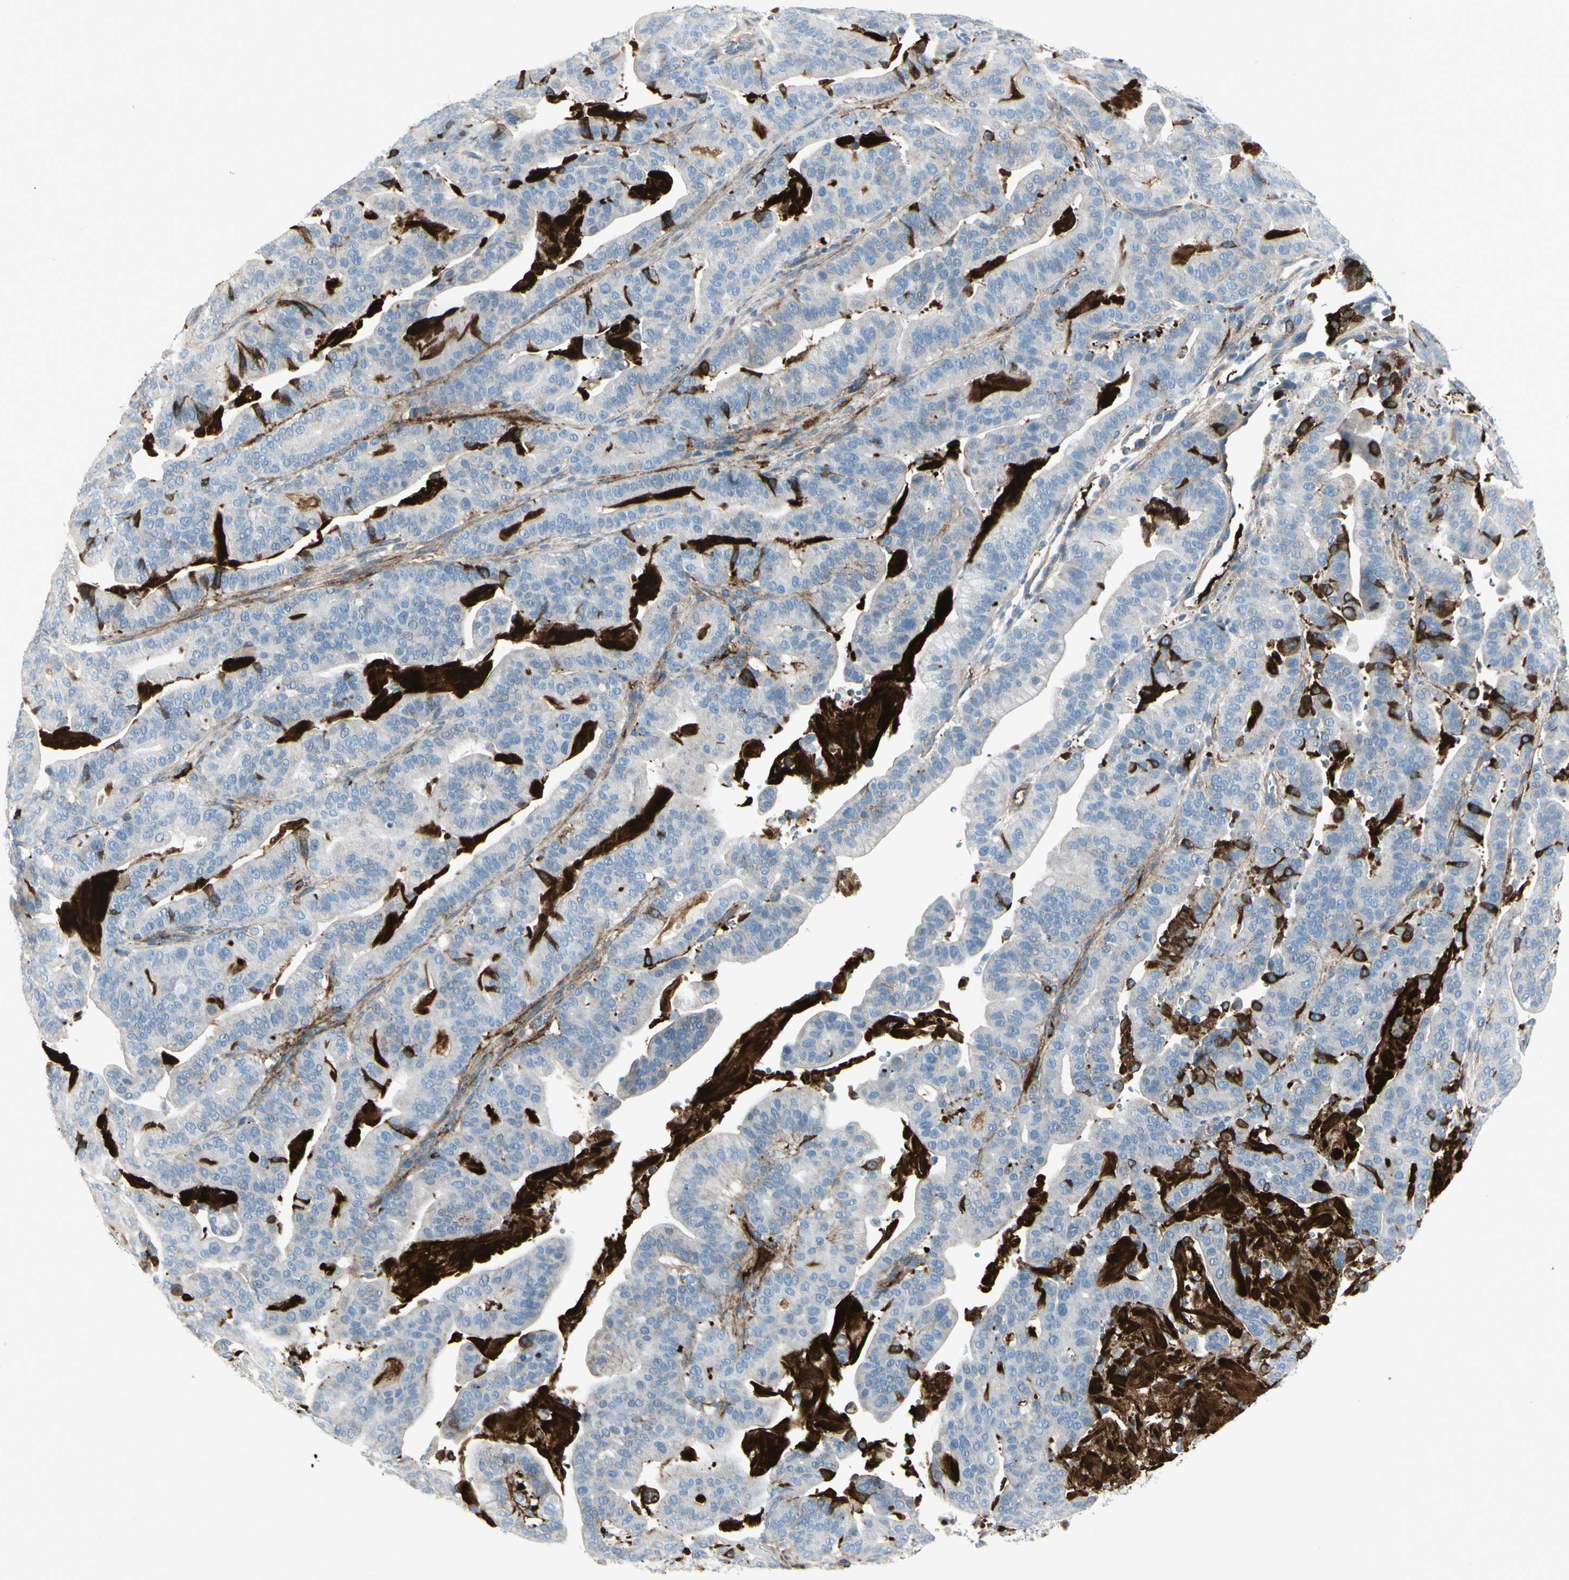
{"staining": {"intensity": "negative", "quantity": "none", "location": "none"}, "tissue": "pancreatic cancer", "cell_type": "Tumor cells", "image_type": "cancer", "snomed": [{"axis": "morphology", "description": "Adenocarcinoma, NOS"}, {"axis": "topography", "description": "Pancreas"}], "caption": "The image displays no significant positivity in tumor cells of adenocarcinoma (pancreatic).", "gene": "IGHG1", "patient": {"sex": "male", "age": 63}}